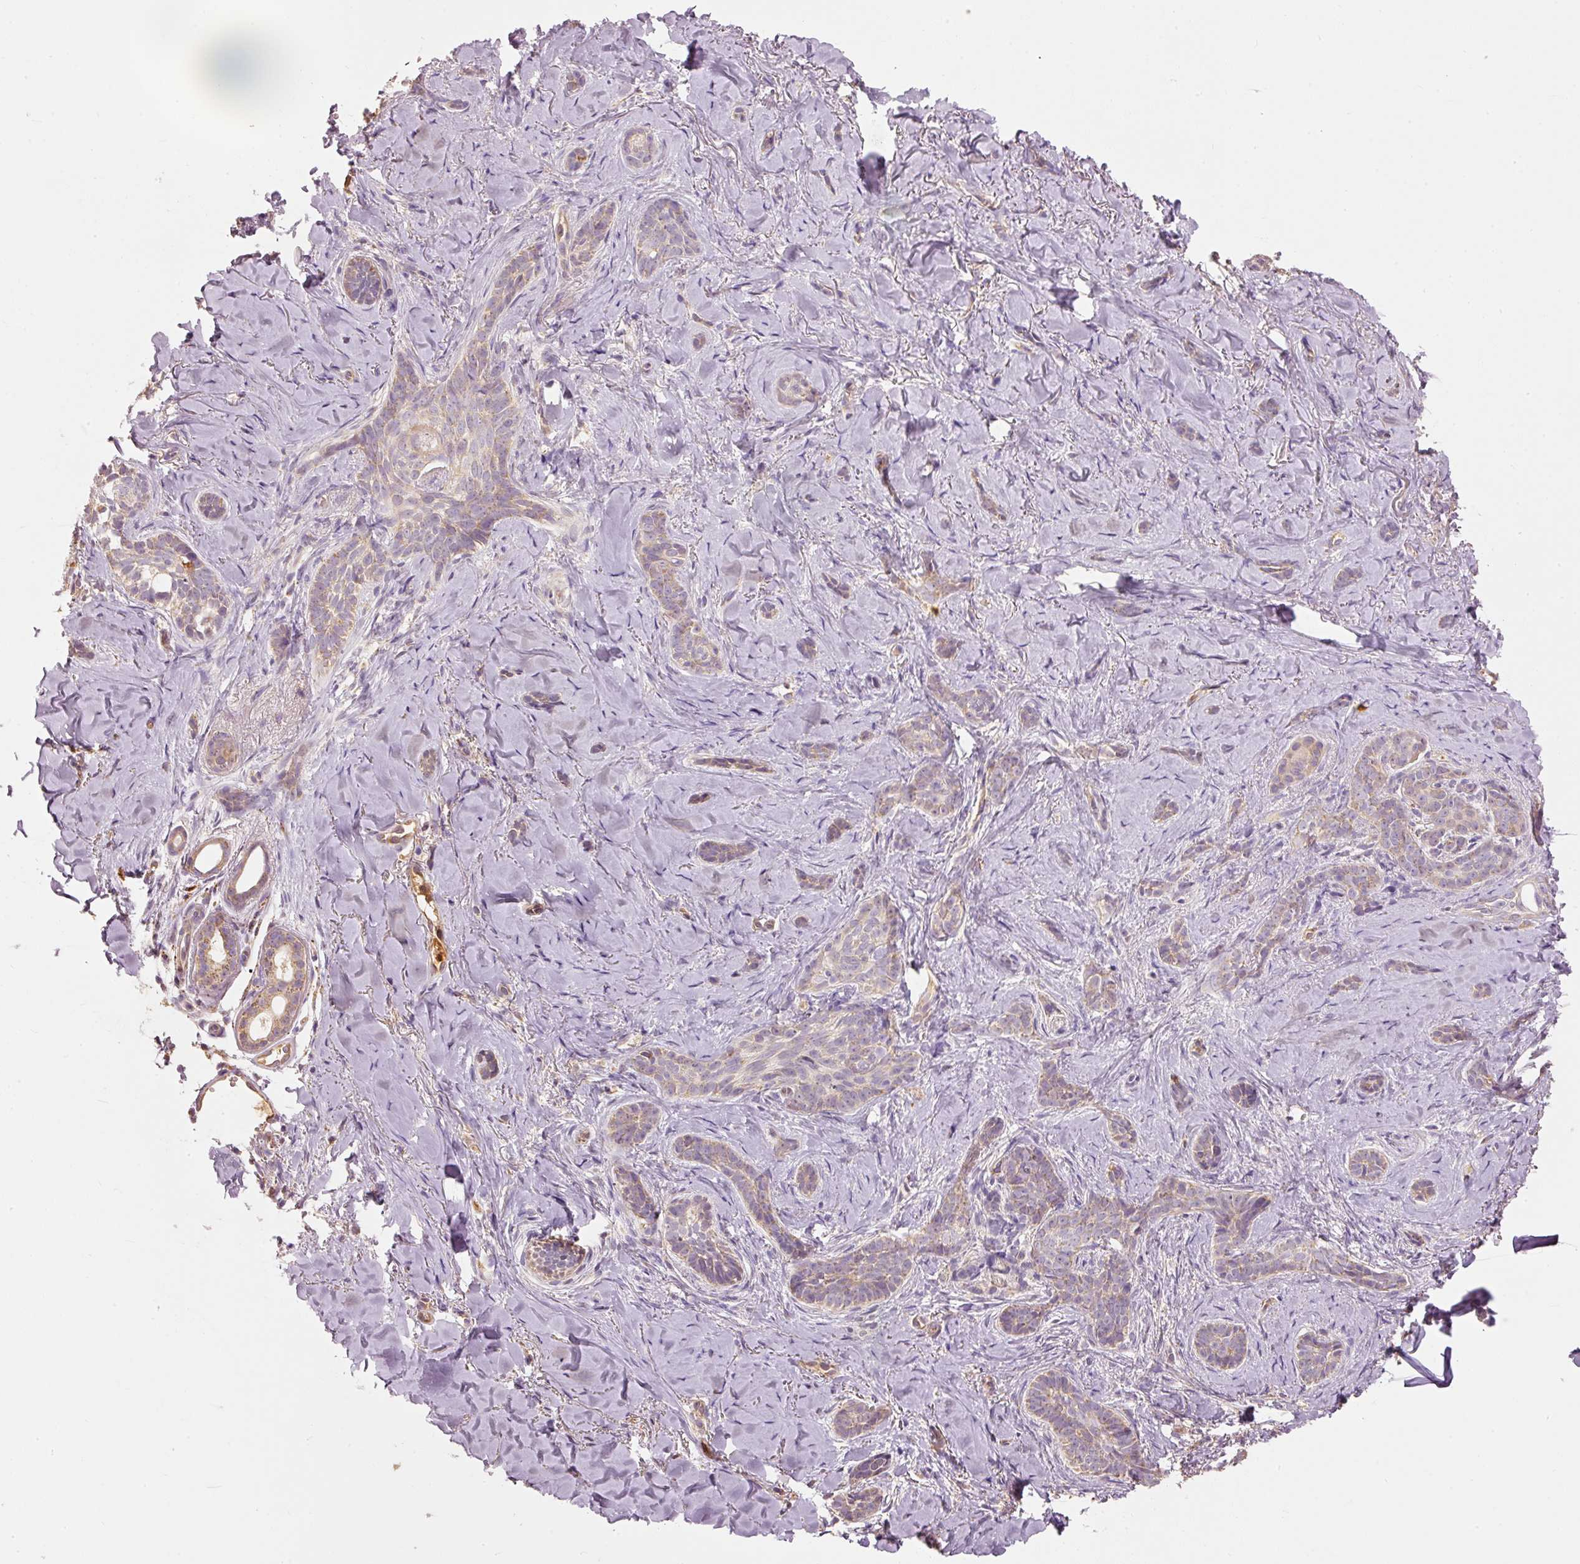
{"staining": {"intensity": "weak", "quantity": "25%-75%", "location": "cytoplasmic/membranous"}, "tissue": "skin cancer", "cell_type": "Tumor cells", "image_type": "cancer", "snomed": [{"axis": "morphology", "description": "Basal cell carcinoma"}, {"axis": "topography", "description": "Skin"}], "caption": "Basal cell carcinoma (skin) stained for a protein (brown) displays weak cytoplasmic/membranous positive expression in about 25%-75% of tumor cells.", "gene": "PSENEN", "patient": {"sex": "female", "age": 55}}